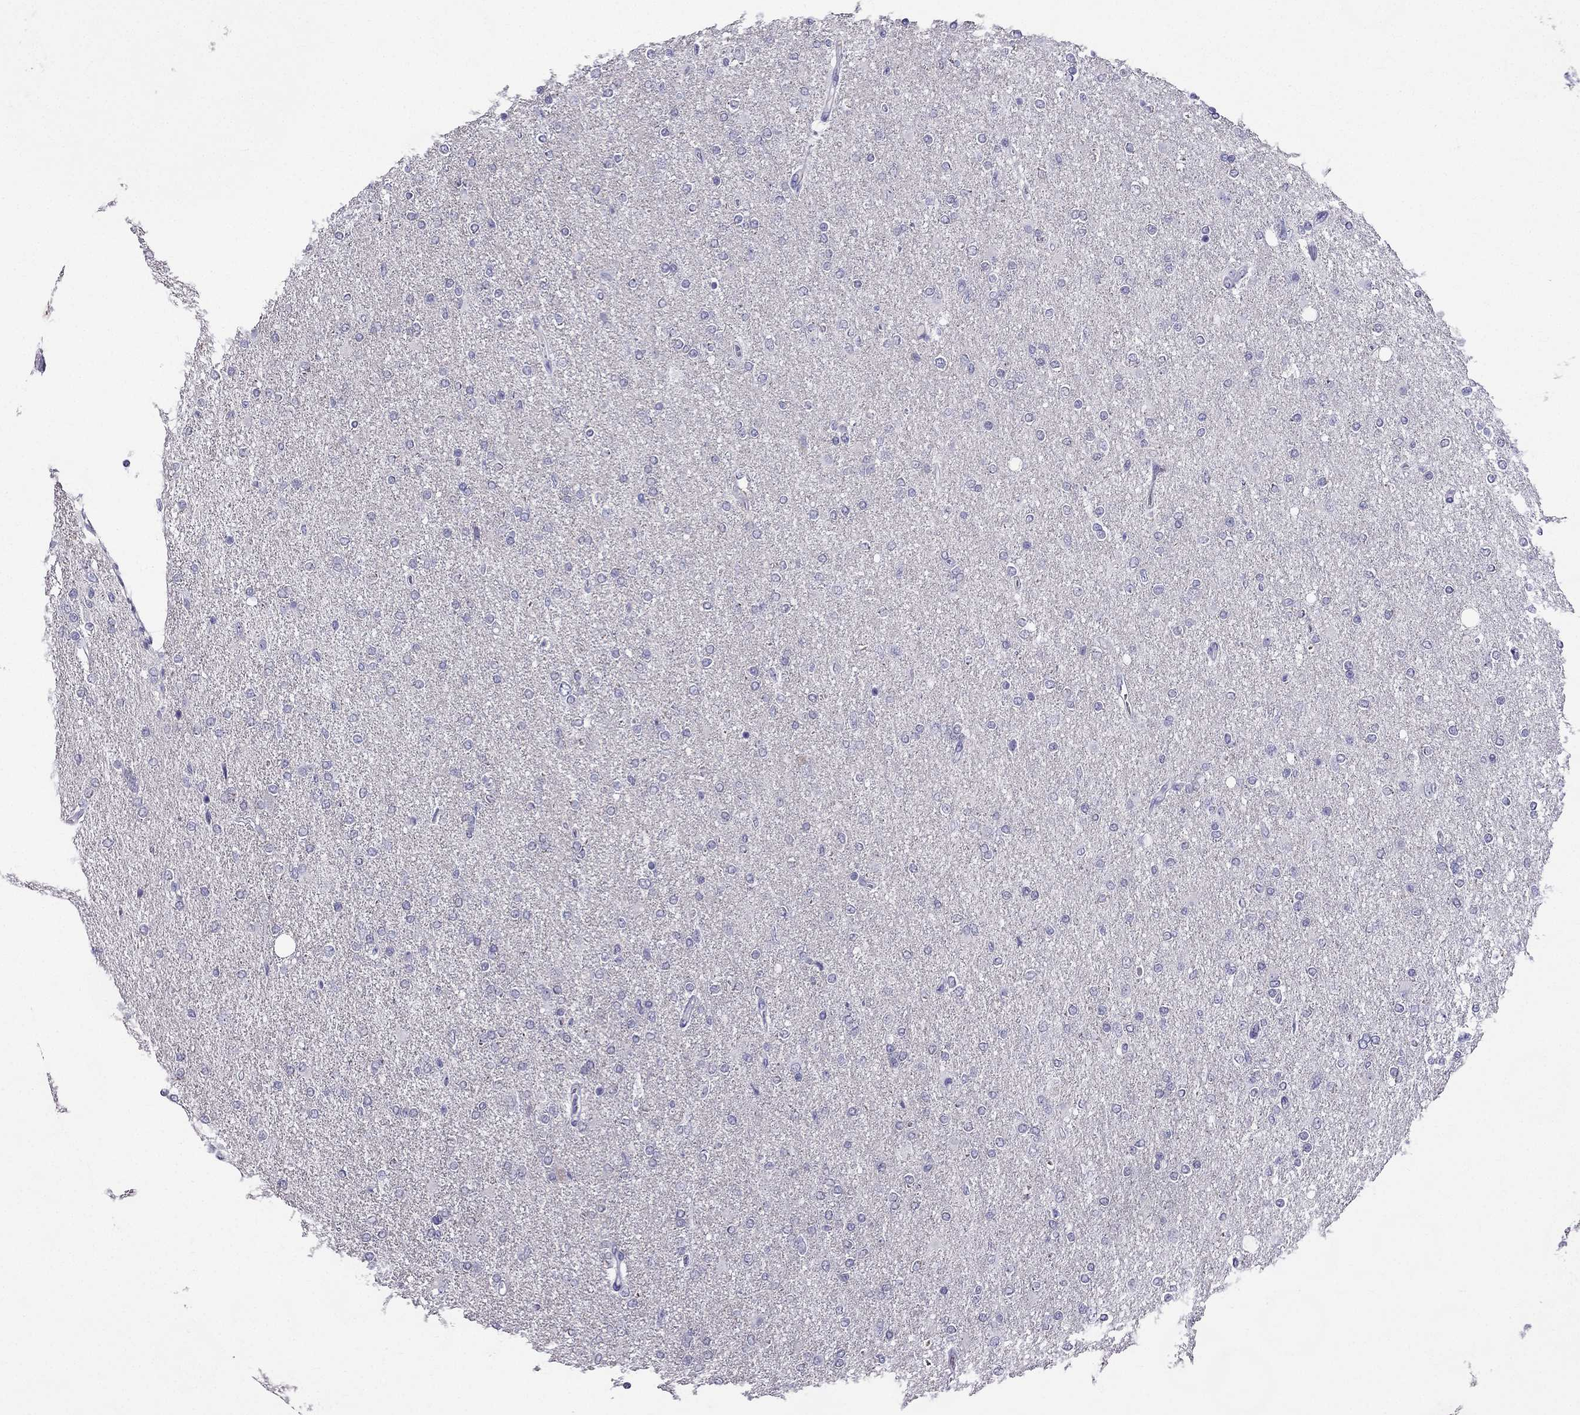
{"staining": {"intensity": "negative", "quantity": "none", "location": "none"}, "tissue": "glioma", "cell_type": "Tumor cells", "image_type": "cancer", "snomed": [{"axis": "morphology", "description": "Glioma, malignant, High grade"}, {"axis": "topography", "description": "Cerebral cortex"}], "caption": "There is no significant positivity in tumor cells of high-grade glioma (malignant).", "gene": "ZNF541", "patient": {"sex": "male", "age": 70}}